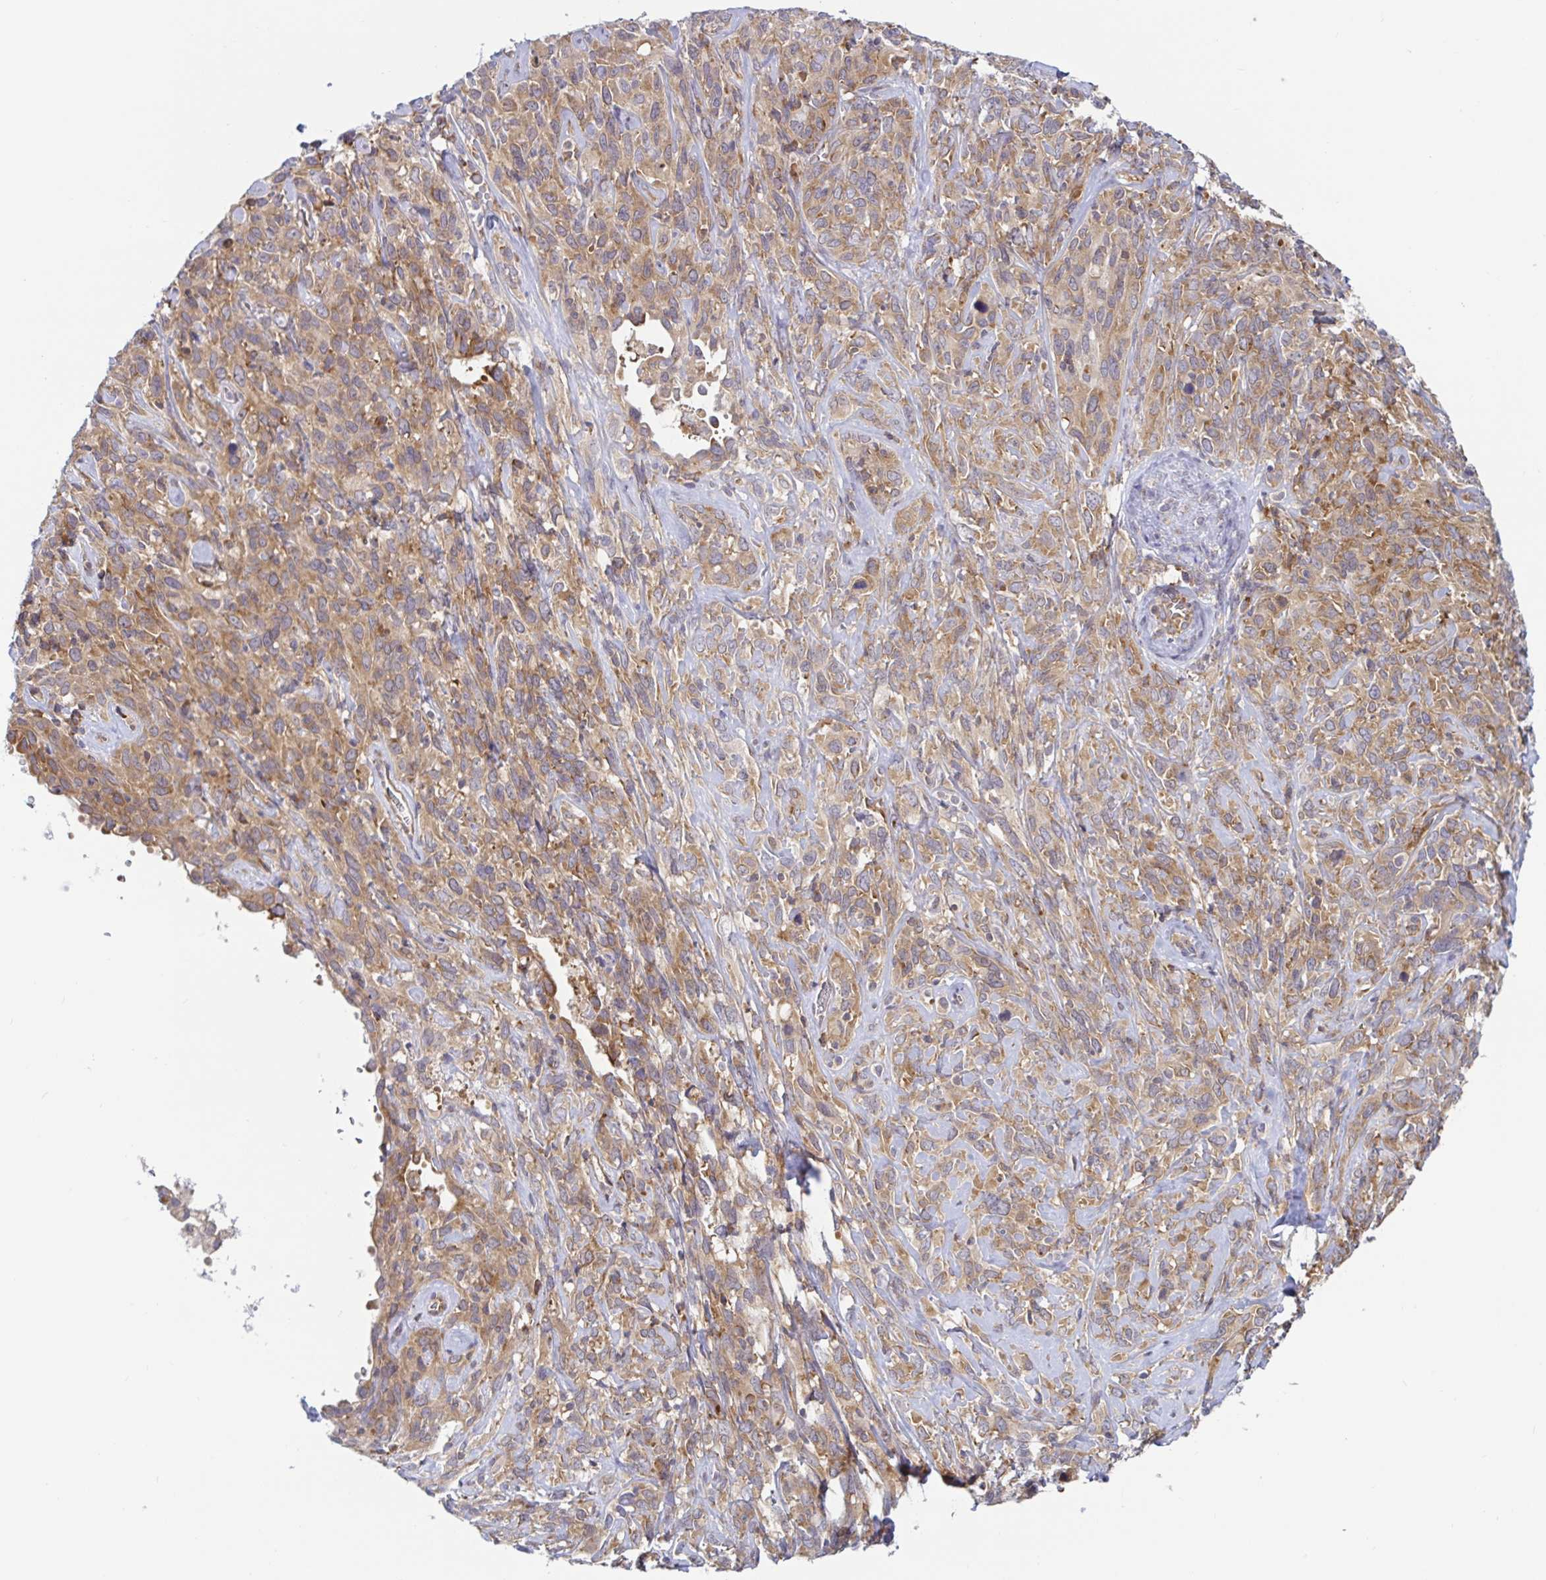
{"staining": {"intensity": "moderate", "quantity": ">75%", "location": "cytoplasmic/membranous"}, "tissue": "cervical cancer", "cell_type": "Tumor cells", "image_type": "cancer", "snomed": [{"axis": "morphology", "description": "Normal tissue, NOS"}, {"axis": "morphology", "description": "Squamous cell carcinoma, NOS"}, {"axis": "topography", "description": "Cervix"}], "caption": "Brown immunohistochemical staining in cervical cancer (squamous cell carcinoma) displays moderate cytoplasmic/membranous expression in about >75% of tumor cells.", "gene": "LARP1", "patient": {"sex": "female", "age": 51}}